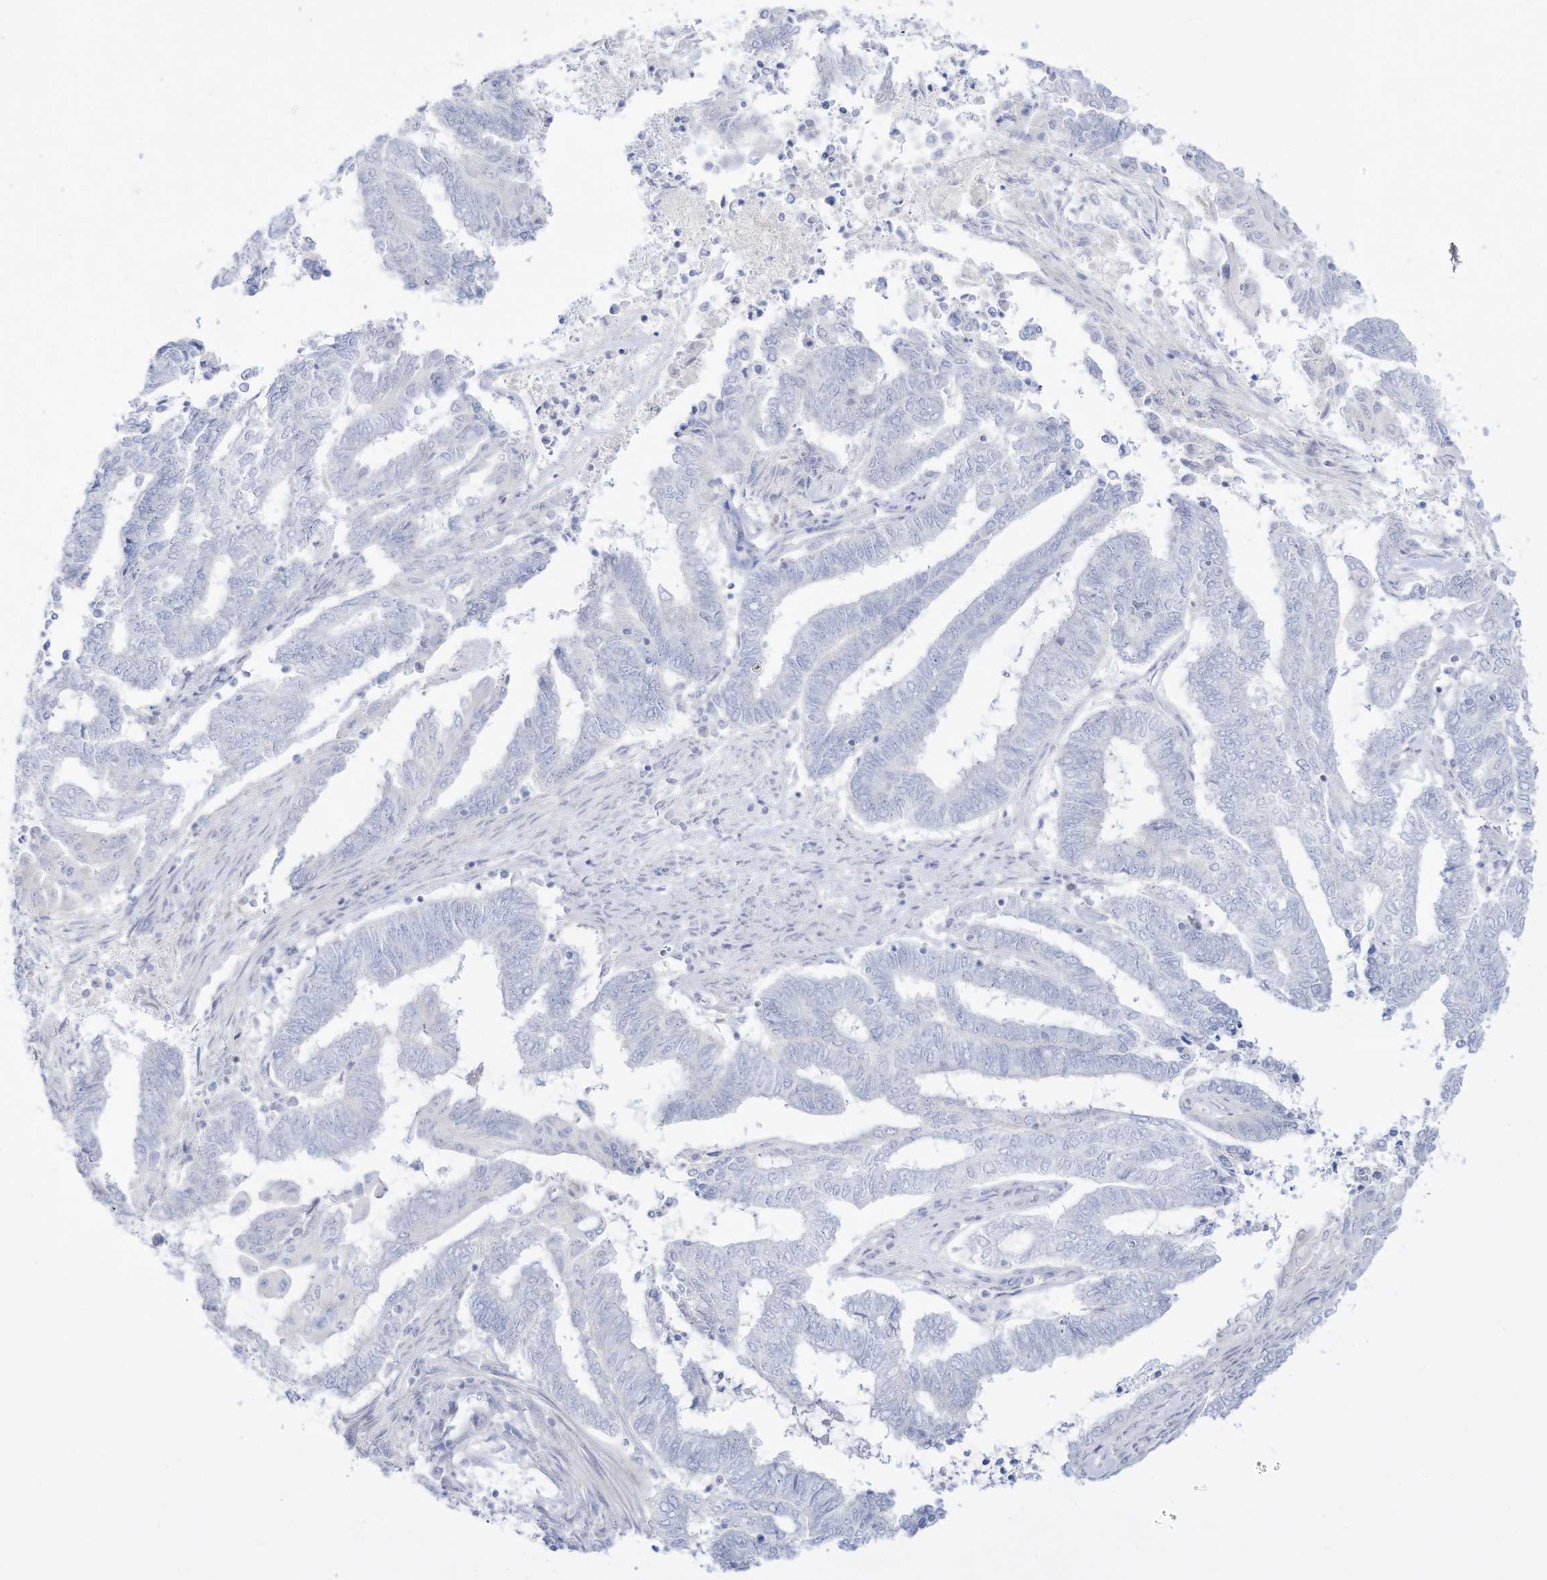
{"staining": {"intensity": "negative", "quantity": "none", "location": "none"}, "tissue": "endometrial cancer", "cell_type": "Tumor cells", "image_type": "cancer", "snomed": [{"axis": "morphology", "description": "Adenocarcinoma, NOS"}, {"axis": "topography", "description": "Uterus"}, {"axis": "topography", "description": "Endometrium"}], "caption": "DAB (3,3'-diaminobenzidine) immunohistochemical staining of human endometrial cancer shows no significant expression in tumor cells.", "gene": "DMKN", "patient": {"sex": "female", "age": 70}}